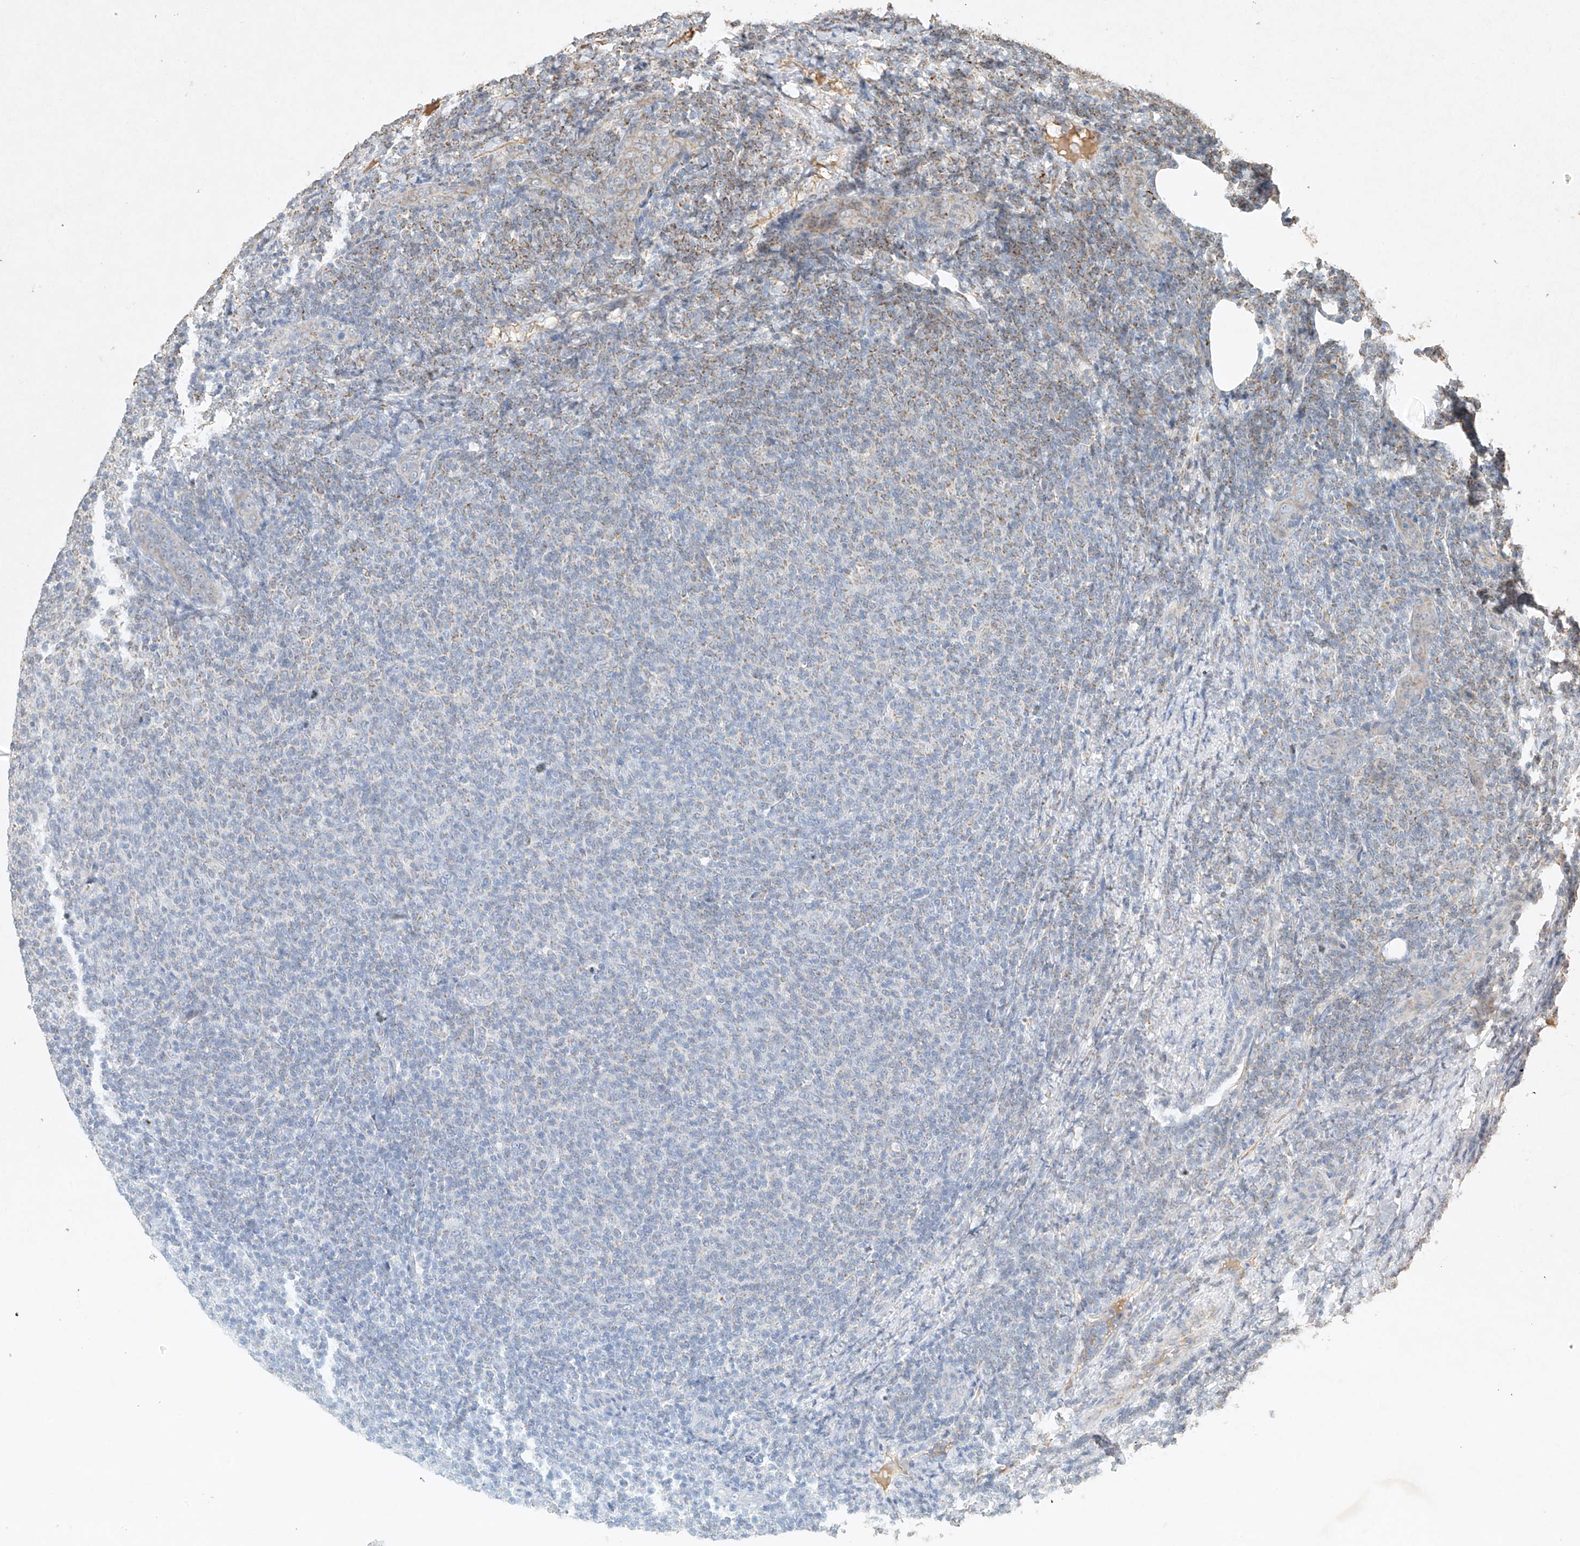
{"staining": {"intensity": "negative", "quantity": "none", "location": "none"}, "tissue": "lymphoma", "cell_type": "Tumor cells", "image_type": "cancer", "snomed": [{"axis": "morphology", "description": "Malignant lymphoma, non-Hodgkin's type, Low grade"}, {"axis": "topography", "description": "Lymph node"}], "caption": "A photomicrograph of human malignant lymphoma, non-Hodgkin's type (low-grade) is negative for staining in tumor cells.", "gene": "SEMA3B", "patient": {"sex": "male", "age": 66}}